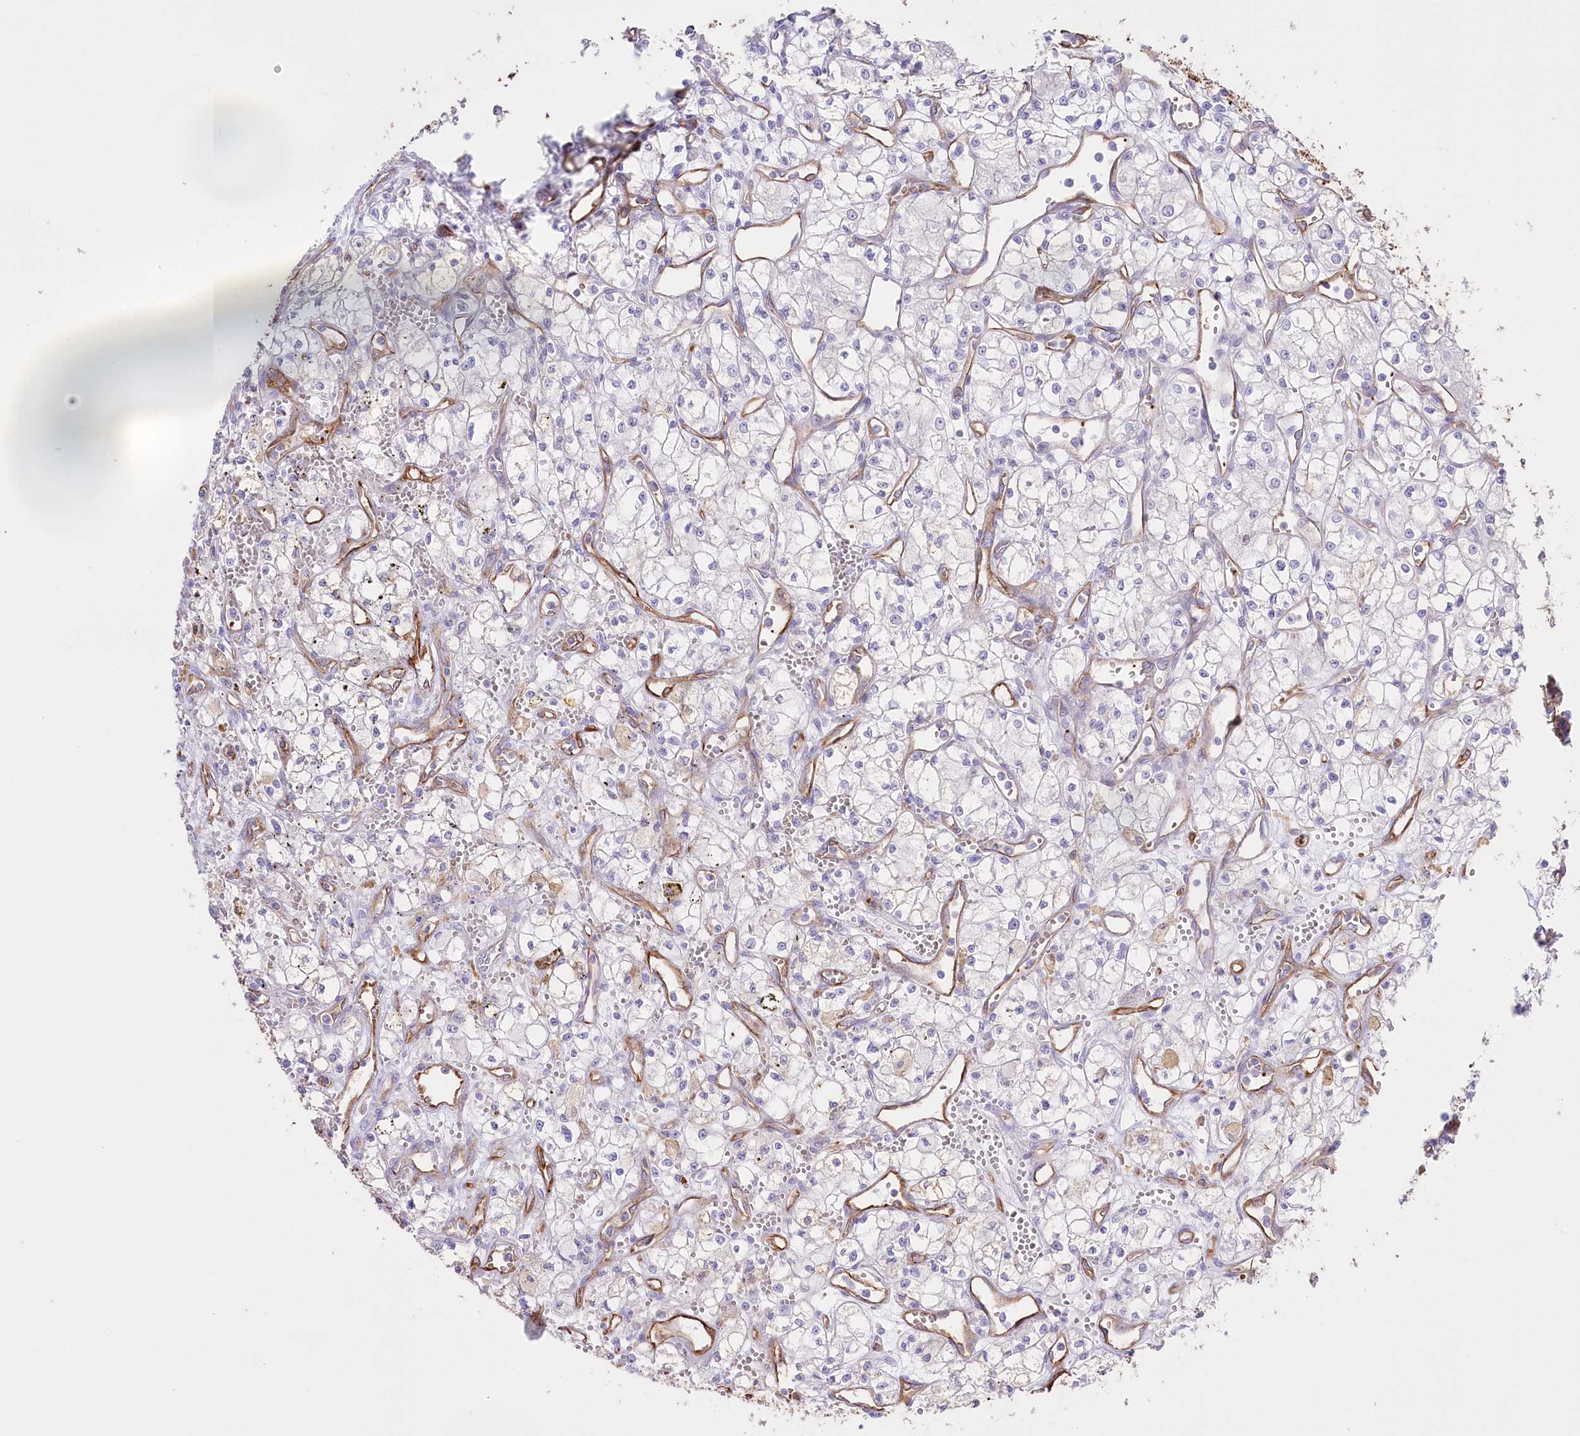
{"staining": {"intensity": "negative", "quantity": "none", "location": "none"}, "tissue": "renal cancer", "cell_type": "Tumor cells", "image_type": "cancer", "snomed": [{"axis": "morphology", "description": "Adenocarcinoma, NOS"}, {"axis": "topography", "description": "Kidney"}], "caption": "IHC micrograph of neoplastic tissue: human renal cancer stained with DAB (3,3'-diaminobenzidine) reveals no significant protein positivity in tumor cells.", "gene": "SLC39A10", "patient": {"sex": "male", "age": 59}}